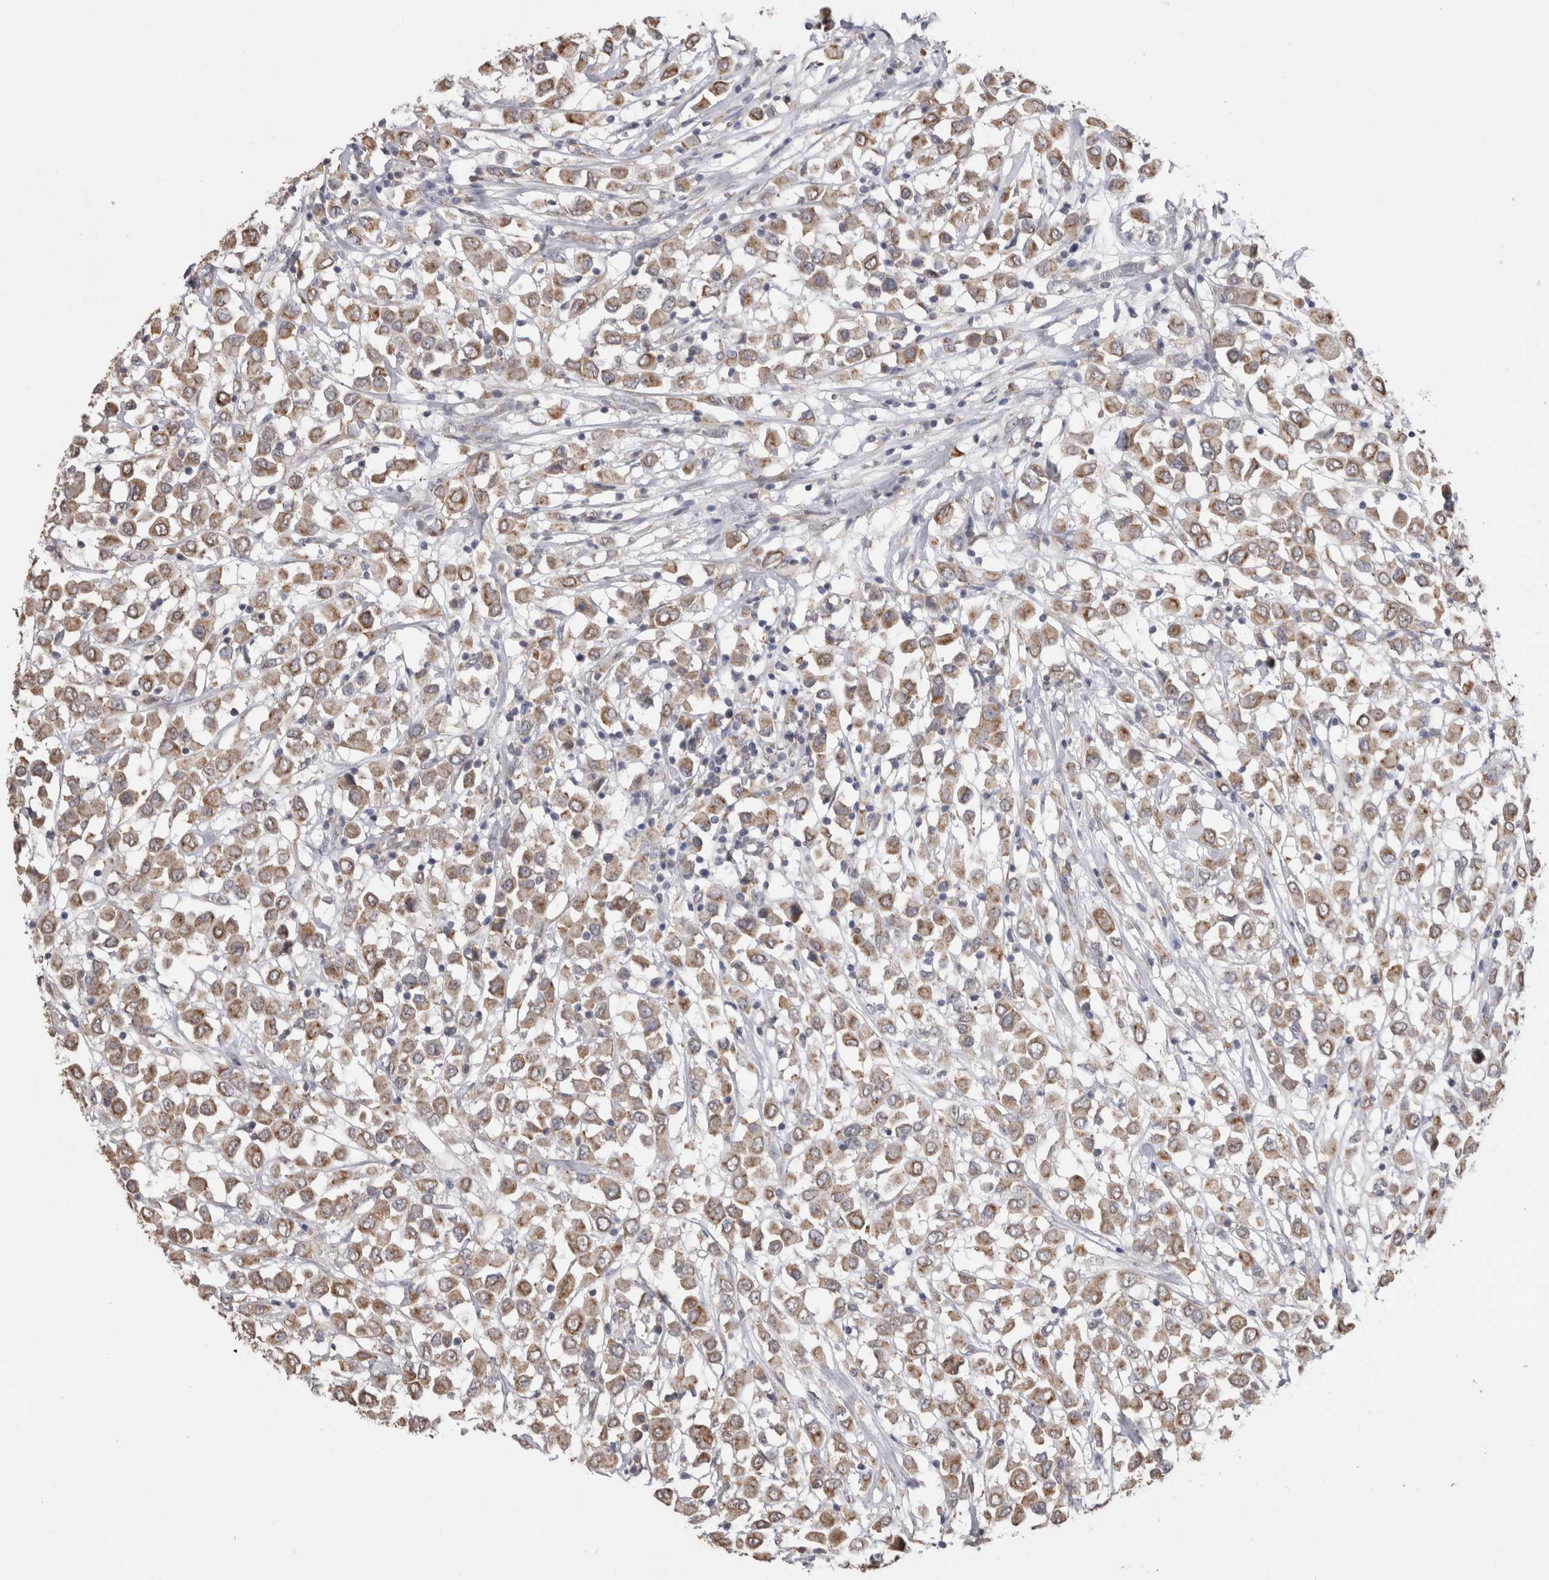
{"staining": {"intensity": "weak", "quantity": ">75%", "location": "cytoplasmic/membranous"}, "tissue": "breast cancer", "cell_type": "Tumor cells", "image_type": "cancer", "snomed": [{"axis": "morphology", "description": "Duct carcinoma"}, {"axis": "topography", "description": "Breast"}], "caption": "Immunohistochemical staining of breast cancer demonstrates low levels of weak cytoplasmic/membranous staining in about >75% of tumor cells.", "gene": "NOMO1", "patient": {"sex": "female", "age": 61}}